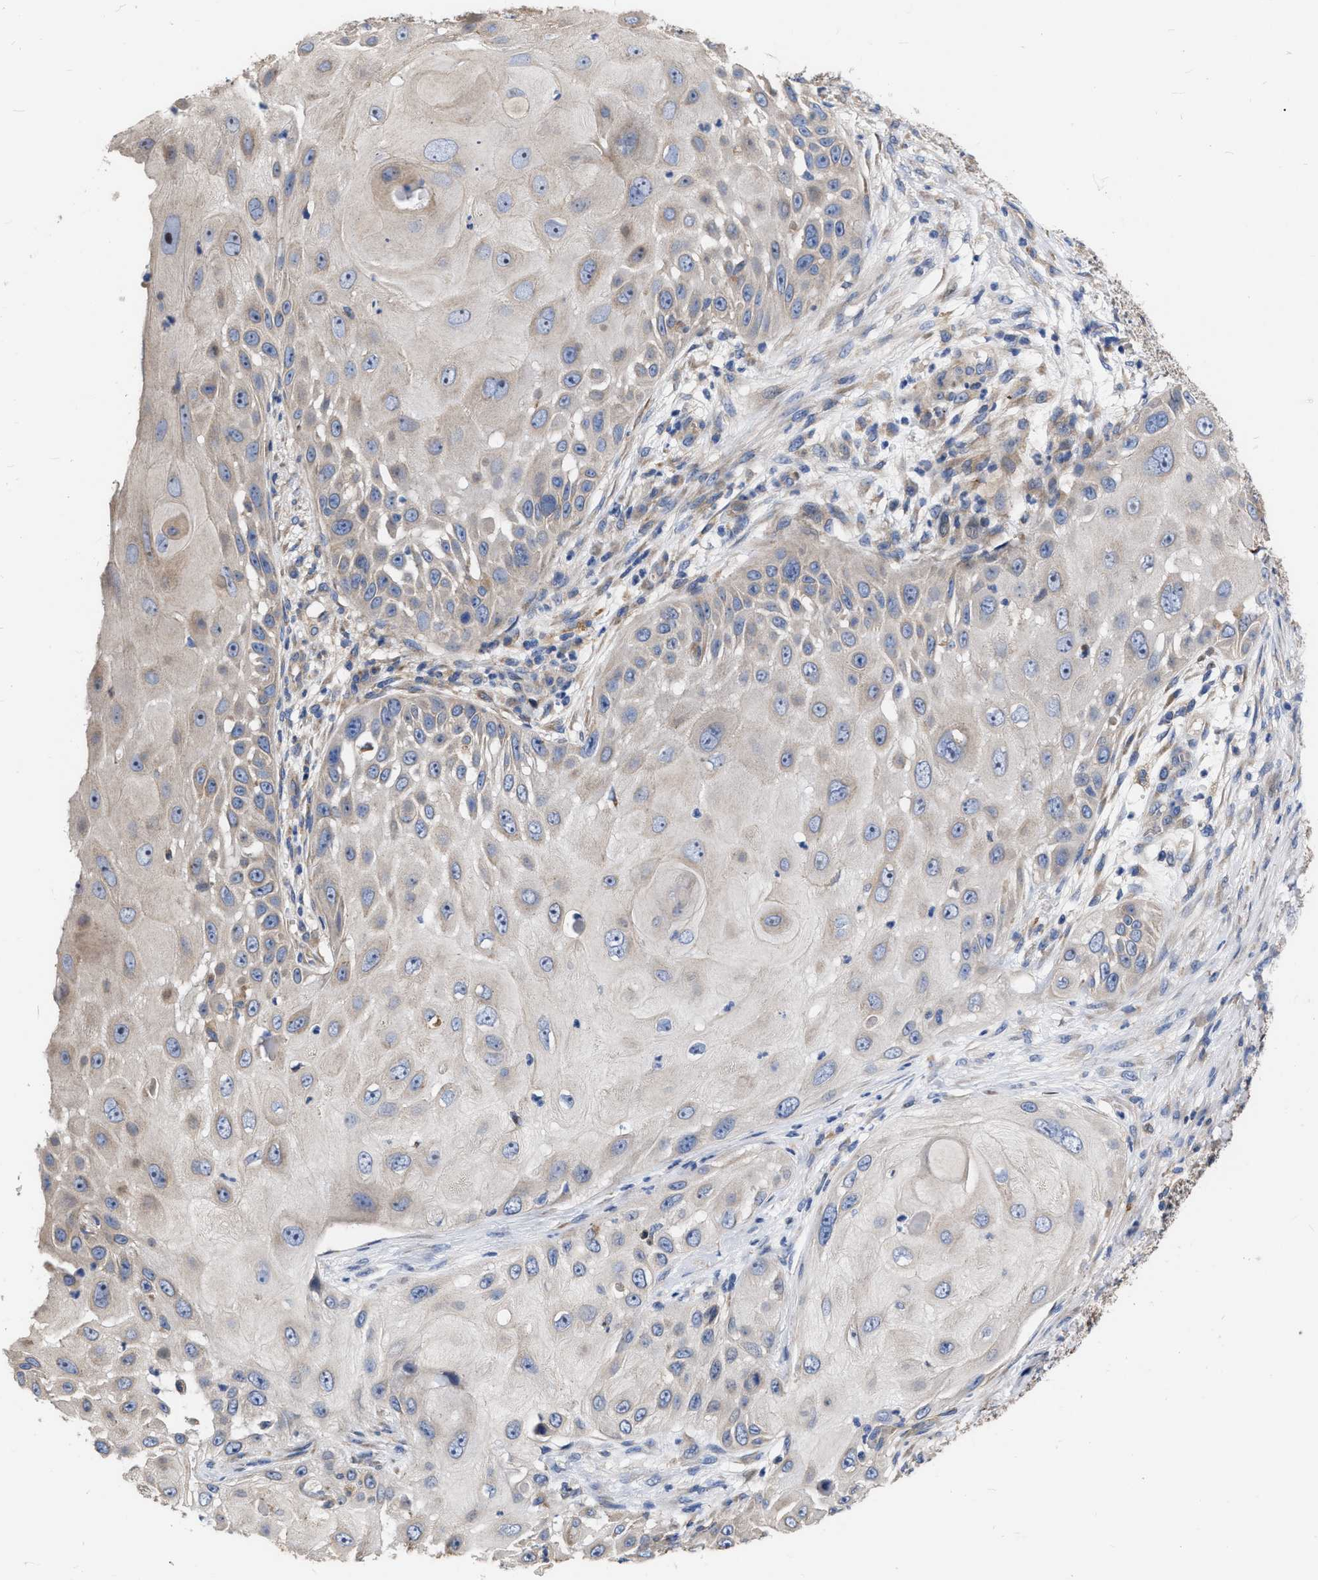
{"staining": {"intensity": "weak", "quantity": "<25%", "location": "cytoplasmic/membranous"}, "tissue": "skin cancer", "cell_type": "Tumor cells", "image_type": "cancer", "snomed": [{"axis": "morphology", "description": "Squamous cell carcinoma, NOS"}, {"axis": "topography", "description": "Skin"}], "caption": "Immunohistochemistry (IHC) image of skin cancer stained for a protein (brown), which shows no staining in tumor cells.", "gene": "MLST8", "patient": {"sex": "female", "age": 44}}